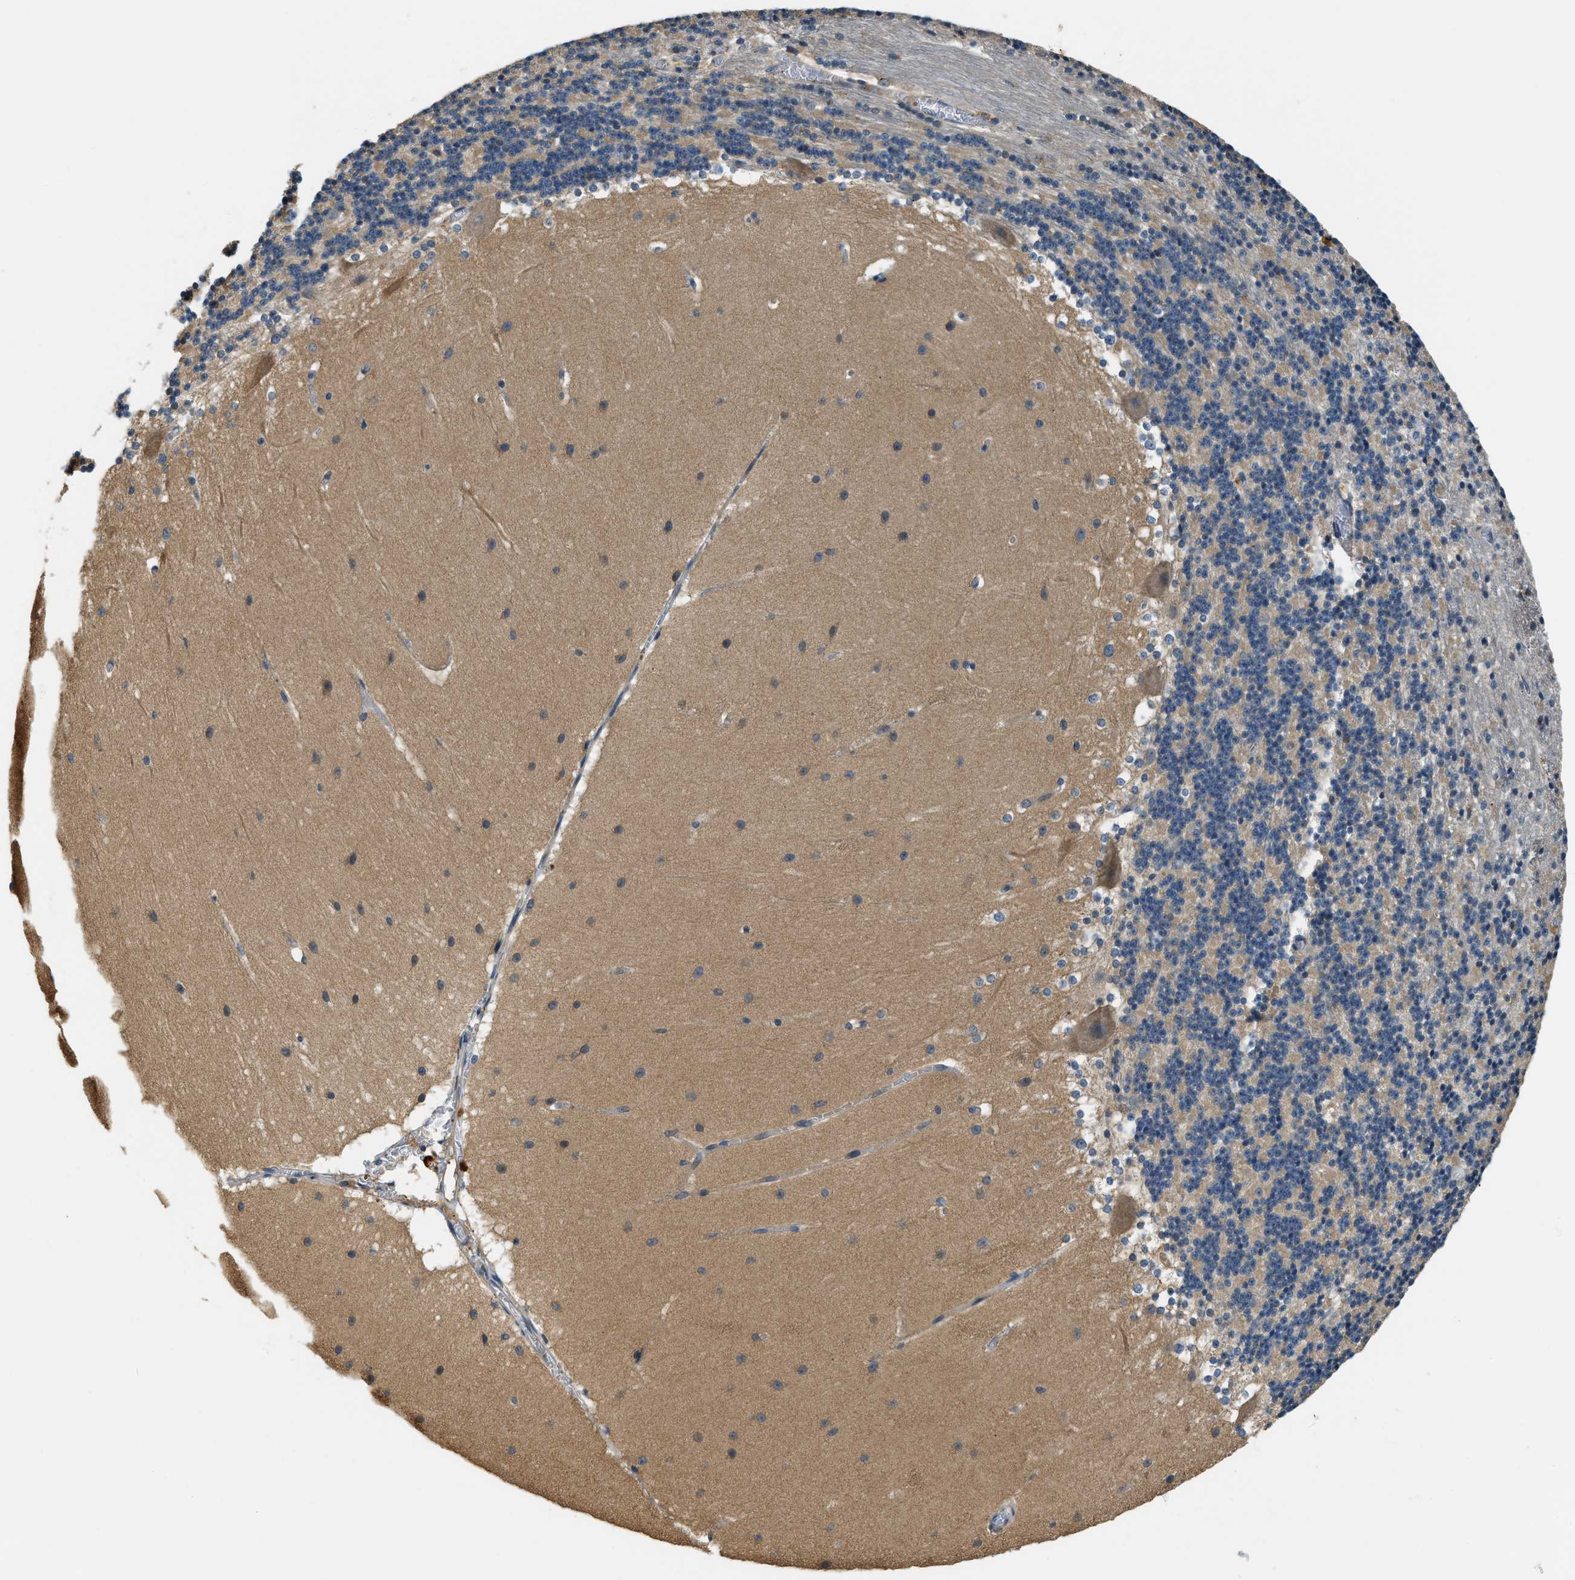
{"staining": {"intensity": "weak", "quantity": "25%-75%", "location": "cytoplasmic/membranous"}, "tissue": "cerebellum", "cell_type": "Cells in granular layer", "image_type": "normal", "snomed": [{"axis": "morphology", "description": "Normal tissue, NOS"}, {"axis": "topography", "description": "Cerebellum"}], "caption": "Approximately 25%-75% of cells in granular layer in unremarkable human cerebellum show weak cytoplasmic/membranous protein staining as visualized by brown immunohistochemical staining.", "gene": "CFLAR", "patient": {"sex": "female", "age": 19}}